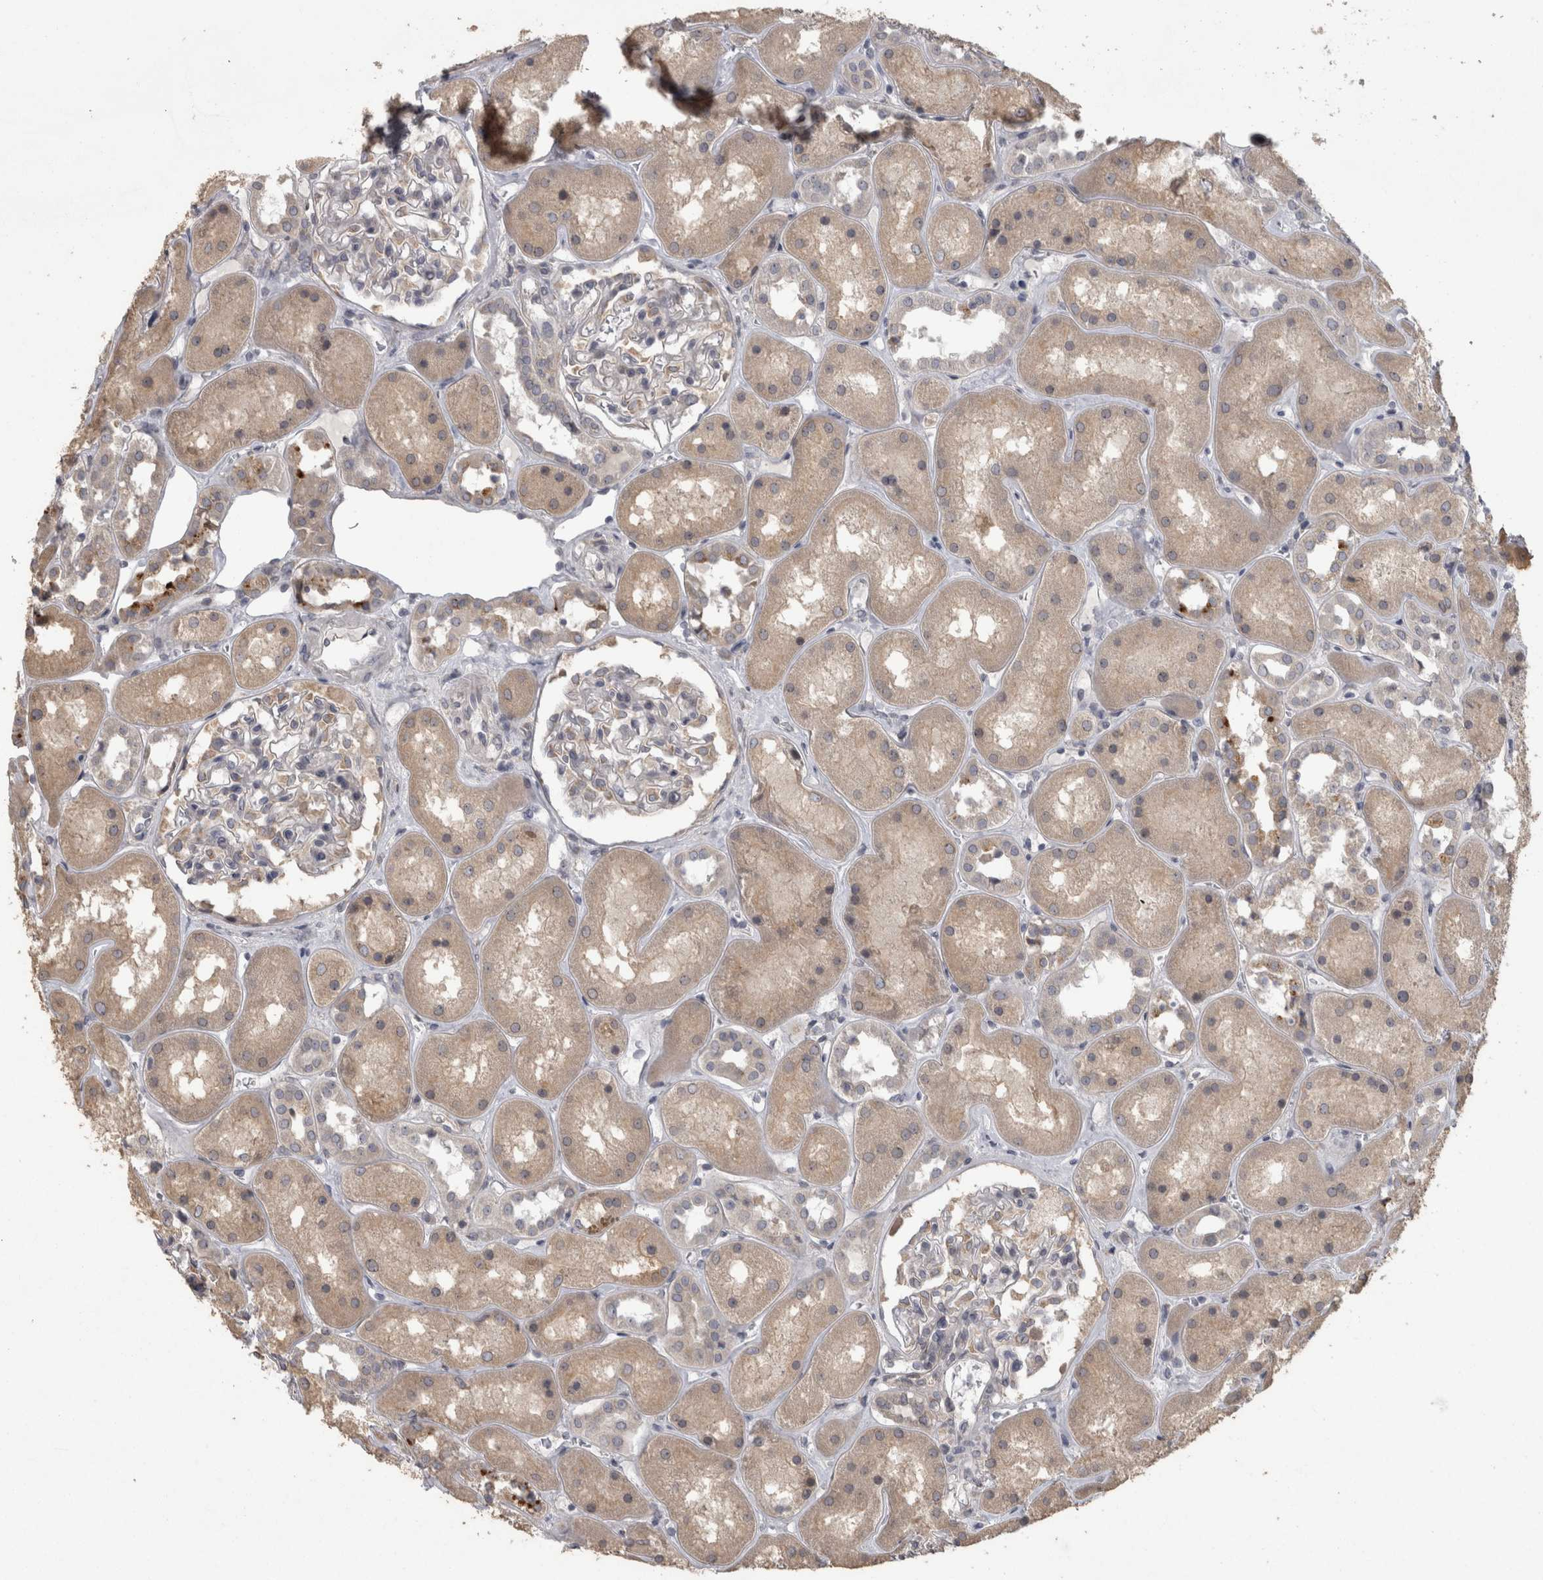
{"staining": {"intensity": "weak", "quantity": "<25%", "location": "cytoplasmic/membranous"}, "tissue": "kidney", "cell_type": "Cells in glomeruli", "image_type": "normal", "snomed": [{"axis": "morphology", "description": "Normal tissue, NOS"}, {"axis": "topography", "description": "Kidney"}], "caption": "The immunohistochemistry photomicrograph has no significant positivity in cells in glomeruli of kidney. The staining was performed using DAB to visualize the protein expression in brown, while the nuclei were stained in blue with hematoxylin (Magnification: 20x).", "gene": "RAB29", "patient": {"sex": "male", "age": 70}}